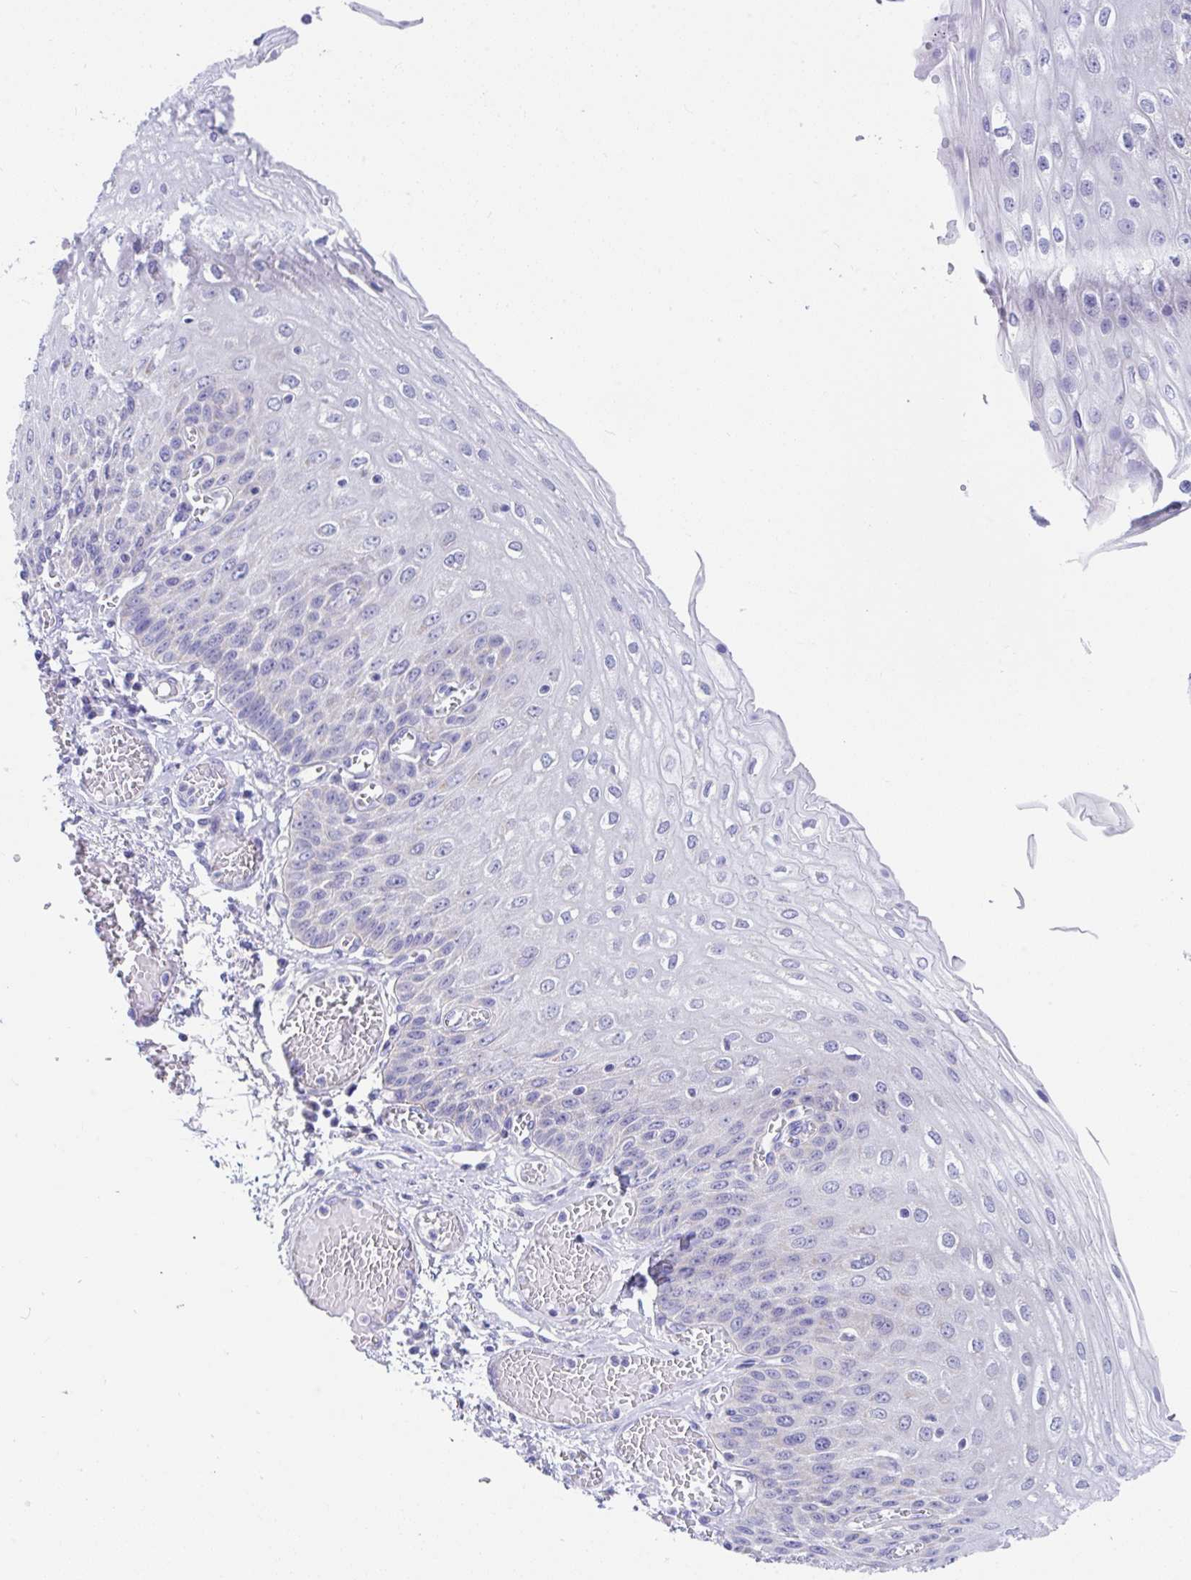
{"staining": {"intensity": "negative", "quantity": "none", "location": "none"}, "tissue": "esophagus", "cell_type": "Squamous epithelial cells", "image_type": "normal", "snomed": [{"axis": "morphology", "description": "Normal tissue, NOS"}, {"axis": "morphology", "description": "Adenocarcinoma, NOS"}, {"axis": "topography", "description": "Esophagus"}], "caption": "This is an immunohistochemistry histopathology image of normal esophagus. There is no positivity in squamous epithelial cells.", "gene": "CCSAP", "patient": {"sex": "male", "age": 81}}